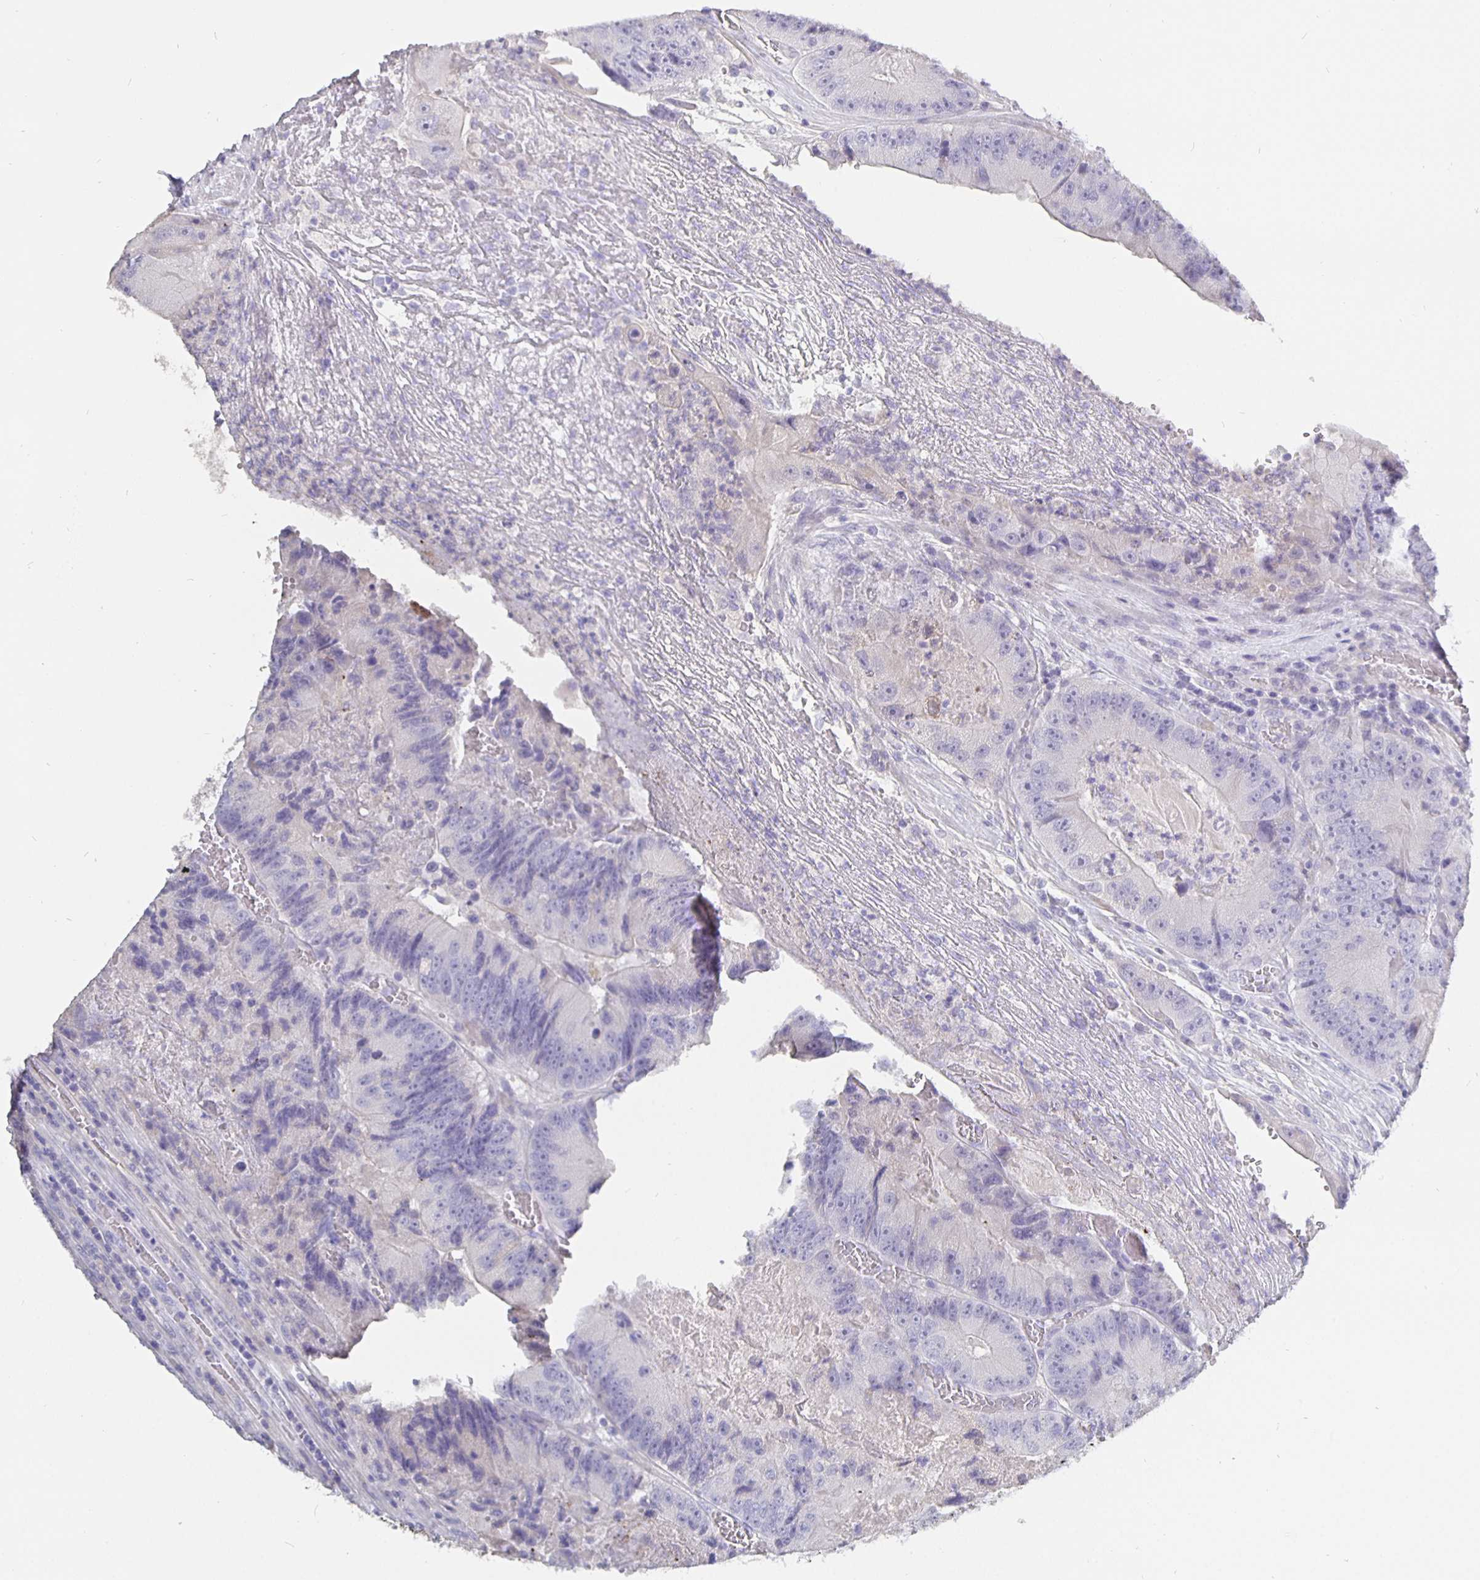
{"staining": {"intensity": "negative", "quantity": "none", "location": "none"}, "tissue": "colorectal cancer", "cell_type": "Tumor cells", "image_type": "cancer", "snomed": [{"axis": "morphology", "description": "Adenocarcinoma, NOS"}, {"axis": "topography", "description": "Colon"}], "caption": "IHC histopathology image of human colorectal cancer (adenocarcinoma) stained for a protein (brown), which demonstrates no positivity in tumor cells.", "gene": "CFAP74", "patient": {"sex": "female", "age": 86}}